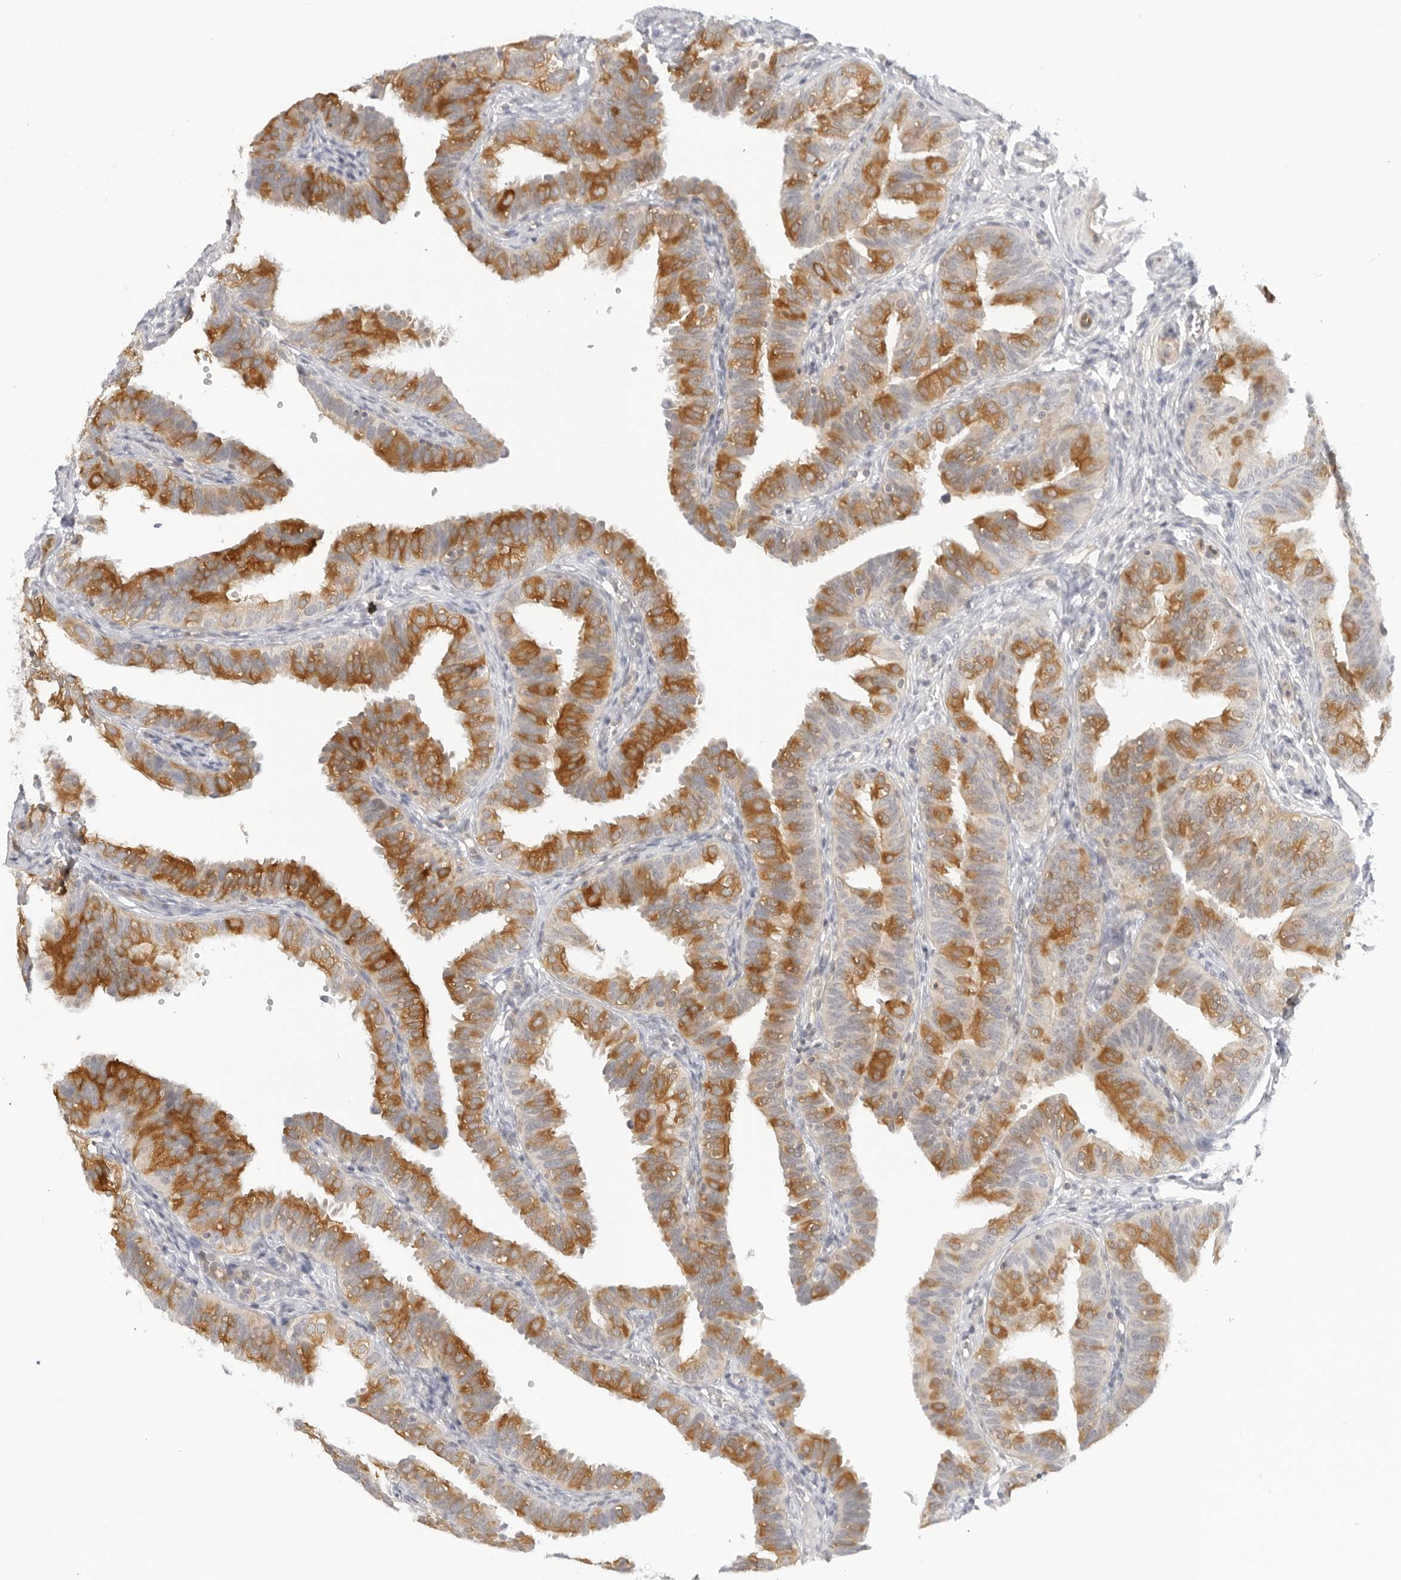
{"staining": {"intensity": "moderate", "quantity": "25%-75%", "location": "cytoplasmic/membranous"}, "tissue": "fallopian tube", "cell_type": "Glandular cells", "image_type": "normal", "snomed": [{"axis": "morphology", "description": "Normal tissue, NOS"}, {"axis": "topography", "description": "Fallopian tube"}], "caption": "IHC image of unremarkable fallopian tube: fallopian tube stained using immunohistochemistry (IHC) exhibits medium levels of moderate protein expression localized specifically in the cytoplasmic/membranous of glandular cells, appearing as a cytoplasmic/membranous brown color.", "gene": "OSCP1", "patient": {"sex": "female", "age": 35}}